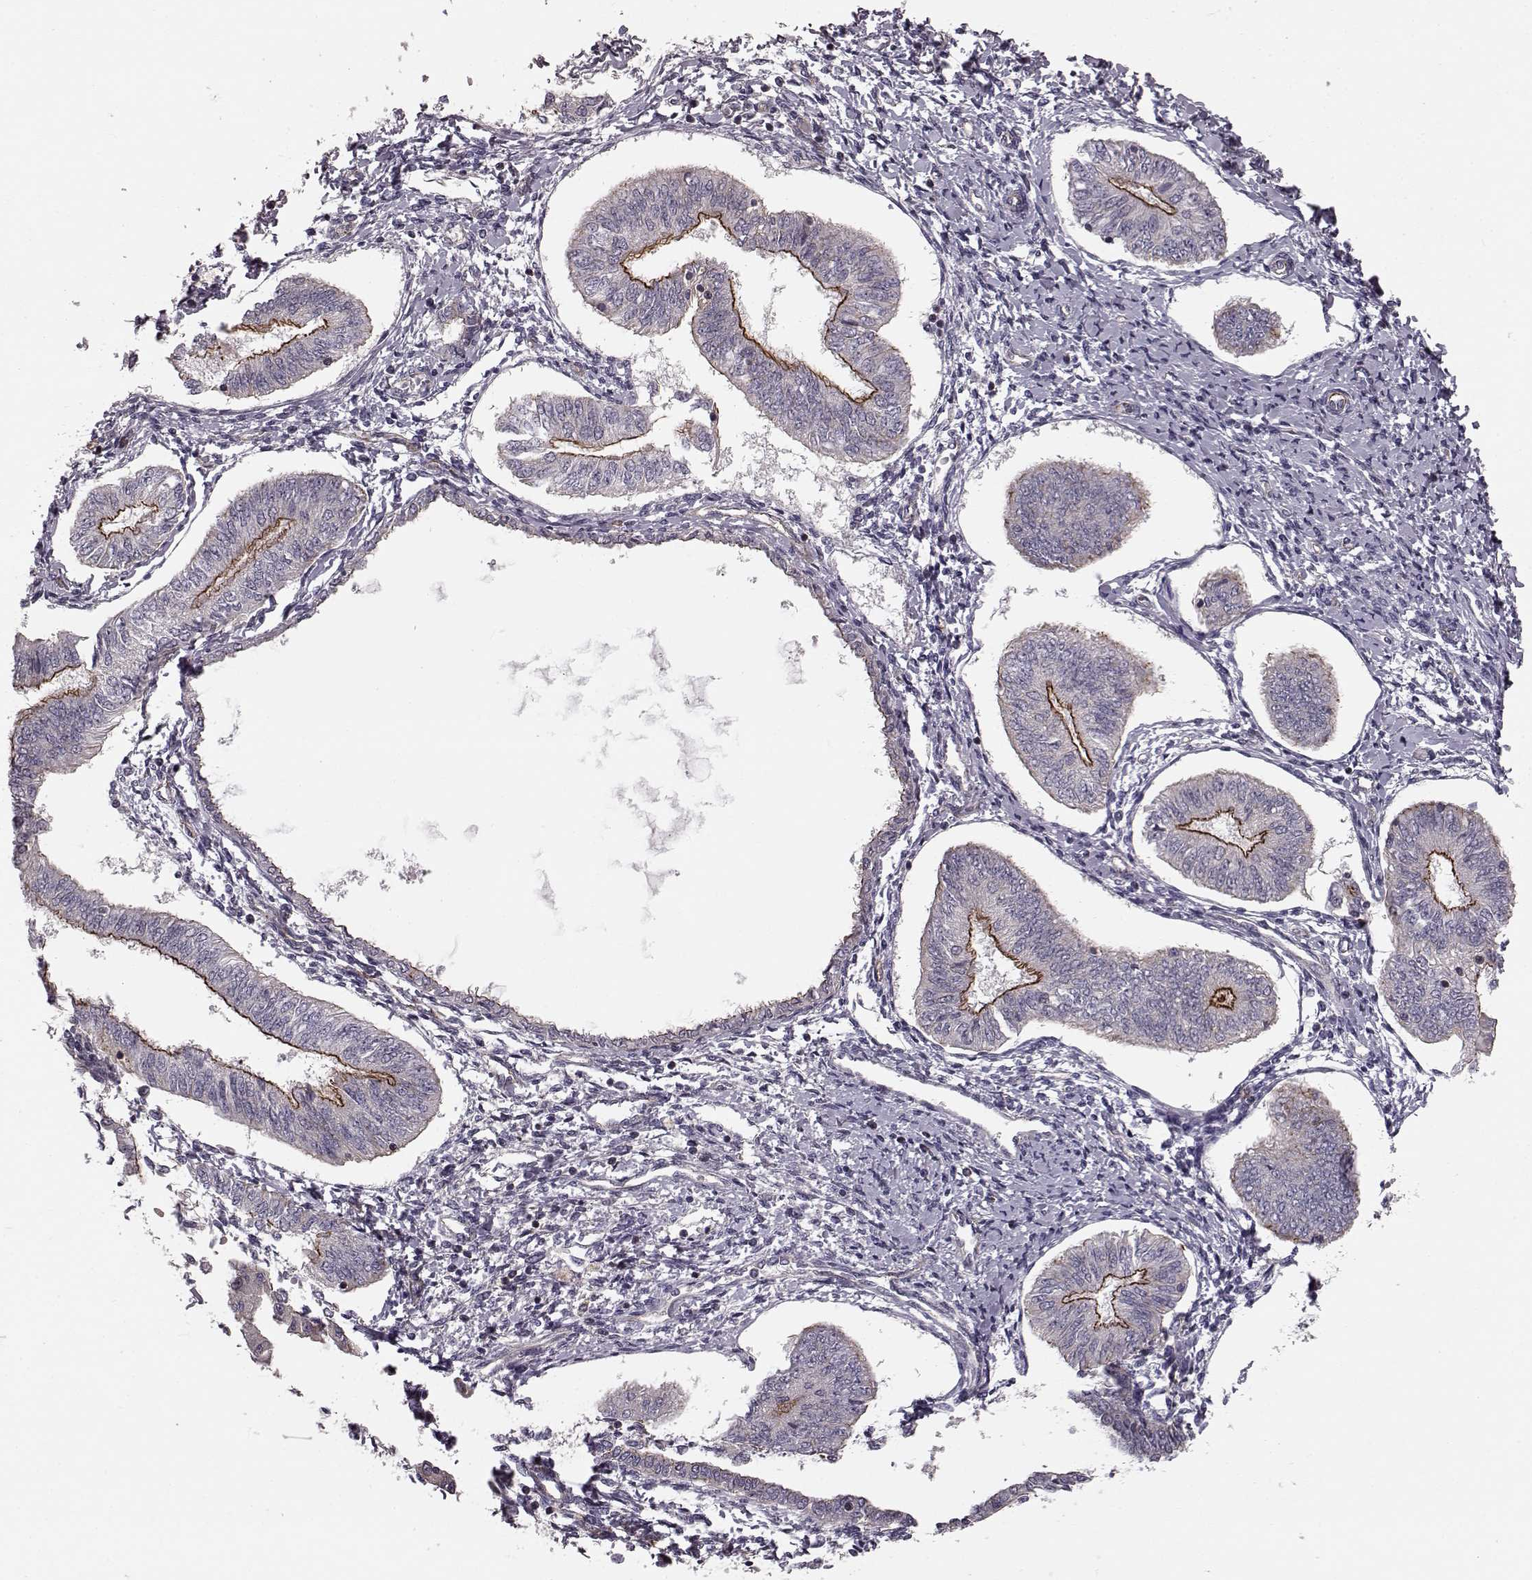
{"staining": {"intensity": "moderate", "quantity": "25%-75%", "location": "cytoplasmic/membranous"}, "tissue": "endometrial cancer", "cell_type": "Tumor cells", "image_type": "cancer", "snomed": [{"axis": "morphology", "description": "Adenocarcinoma, NOS"}, {"axis": "topography", "description": "Endometrium"}], "caption": "Immunohistochemical staining of human adenocarcinoma (endometrial) displays moderate cytoplasmic/membranous protein staining in approximately 25%-75% of tumor cells.", "gene": "SLC22A18", "patient": {"sex": "female", "age": 58}}